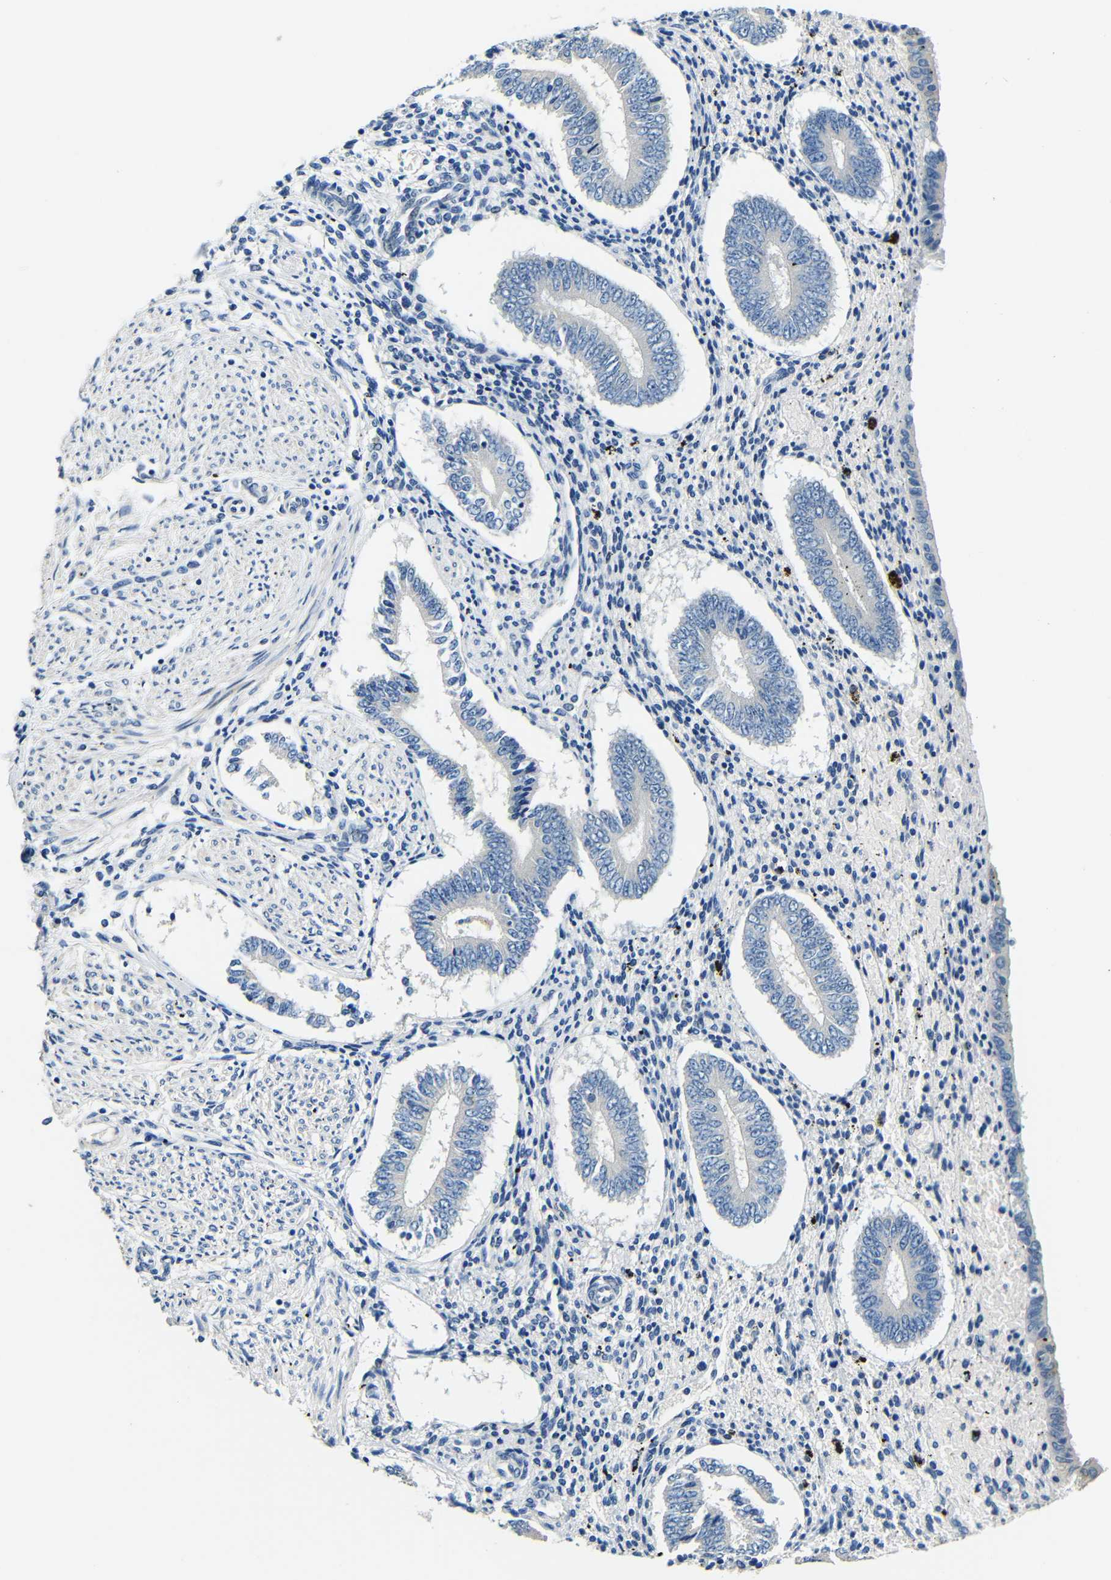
{"staining": {"intensity": "negative", "quantity": "none", "location": "none"}, "tissue": "endometrium", "cell_type": "Cells in endometrial stroma", "image_type": "normal", "snomed": [{"axis": "morphology", "description": "Normal tissue, NOS"}, {"axis": "topography", "description": "Endometrium"}], "caption": "The histopathology image demonstrates no staining of cells in endometrial stroma in unremarkable endometrium.", "gene": "FMO5", "patient": {"sex": "female", "age": 42}}